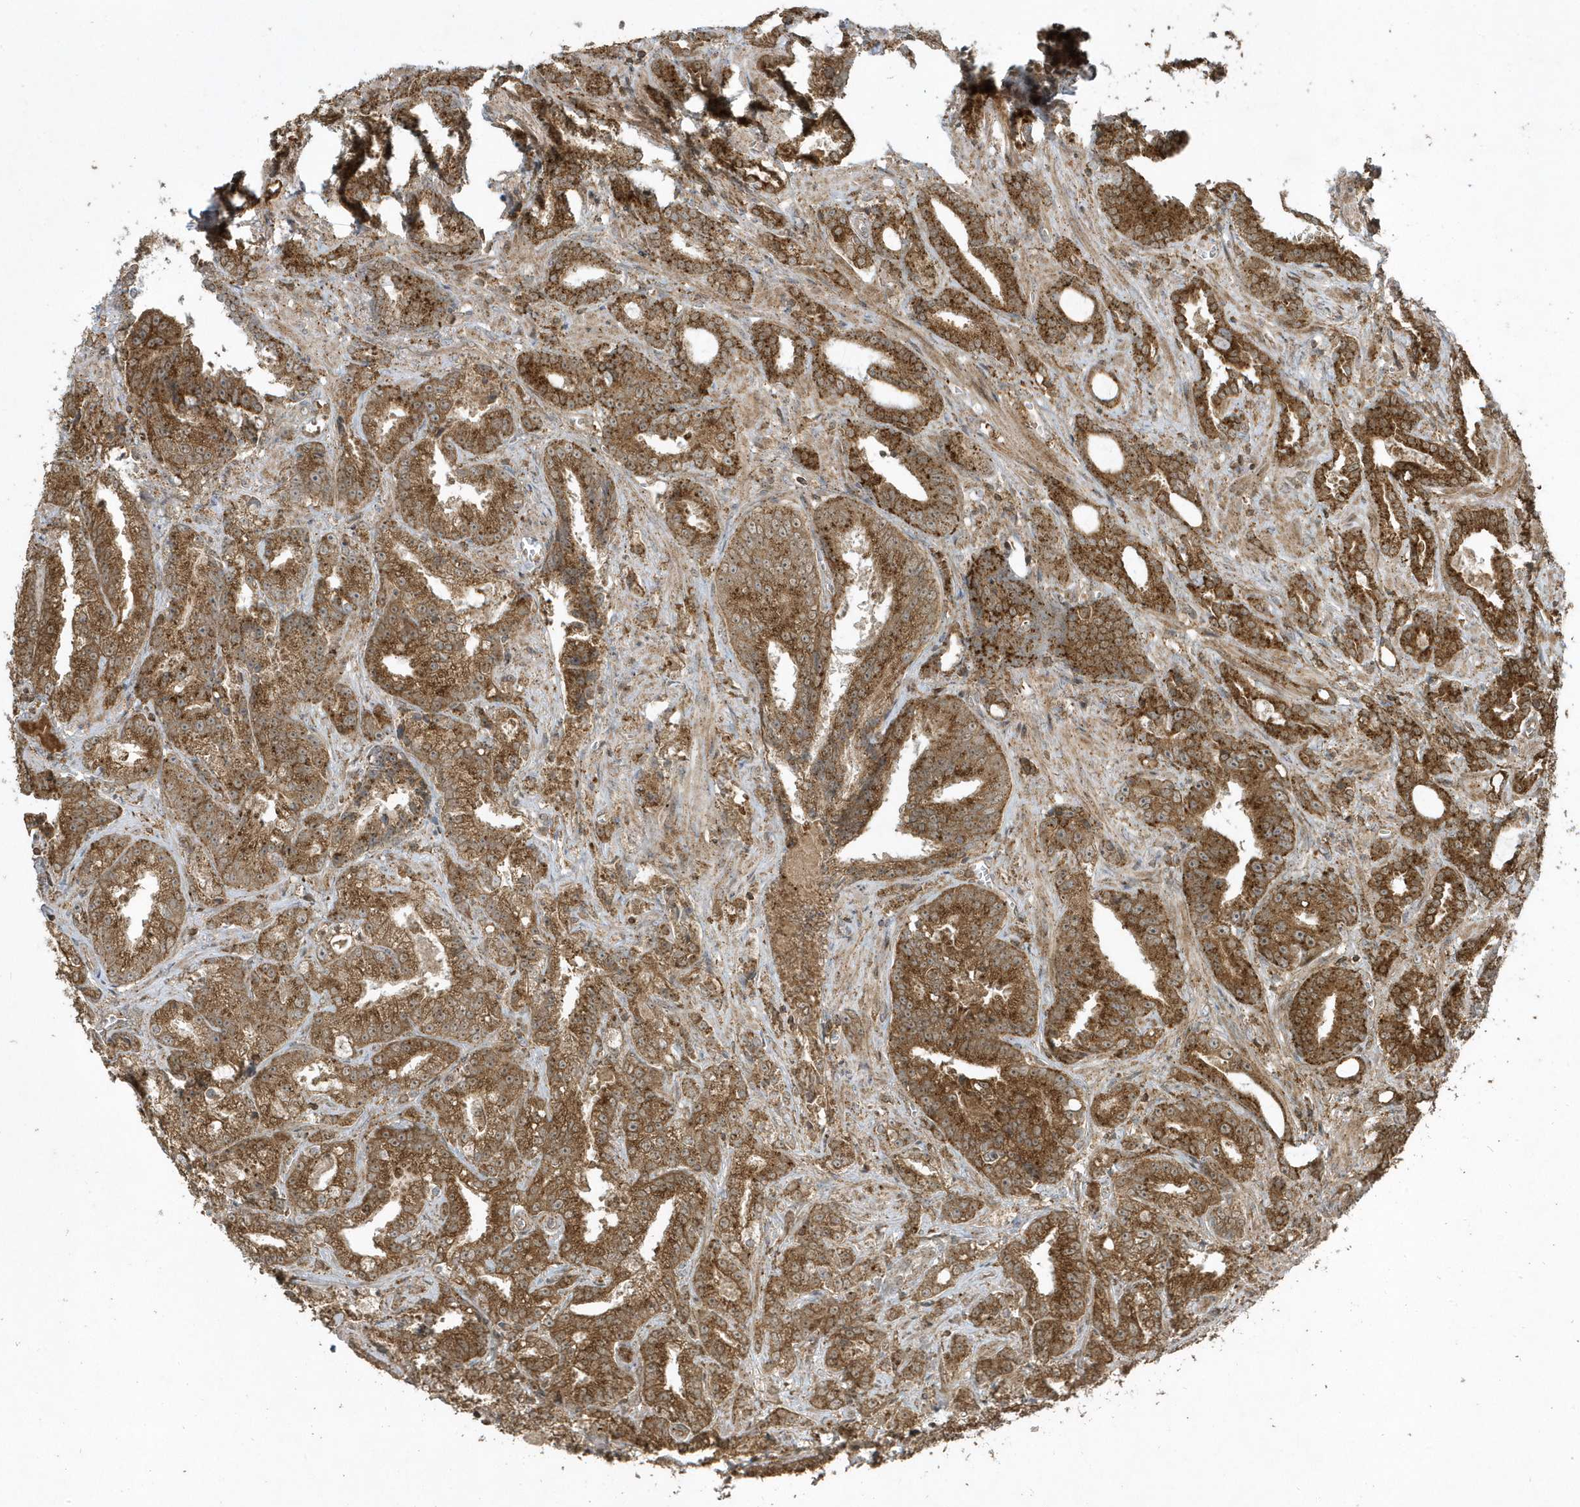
{"staining": {"intensity": "strong", "quantity": ">75%", "location": "cytoplasmic/membranous"}, "tissue": "prostate cancer", "cell_type": "Tumor cells", "image_type": "cancer", "snomed": [{"axis": "morphology", "description": "Adenocarcinoma, High grade"}, {"axis": "topography", "description": "Prostate and seminal vesicle, NOS"}], "caption": "Immunohistochemical staining of prostate adenocarcinoma (high-grade) reveals high levels of strong cytoplasmic/membranous protein staining in about >75% of tumor cells. The protein of interest is stained brown, and the nuclei are stained in blue (DAB (3,3'-diaminobenzidine) IHC with brightfield microscopy, high magnification).", "gene": "STAMBP", "patient": {"sex": "male", "age": 67}}